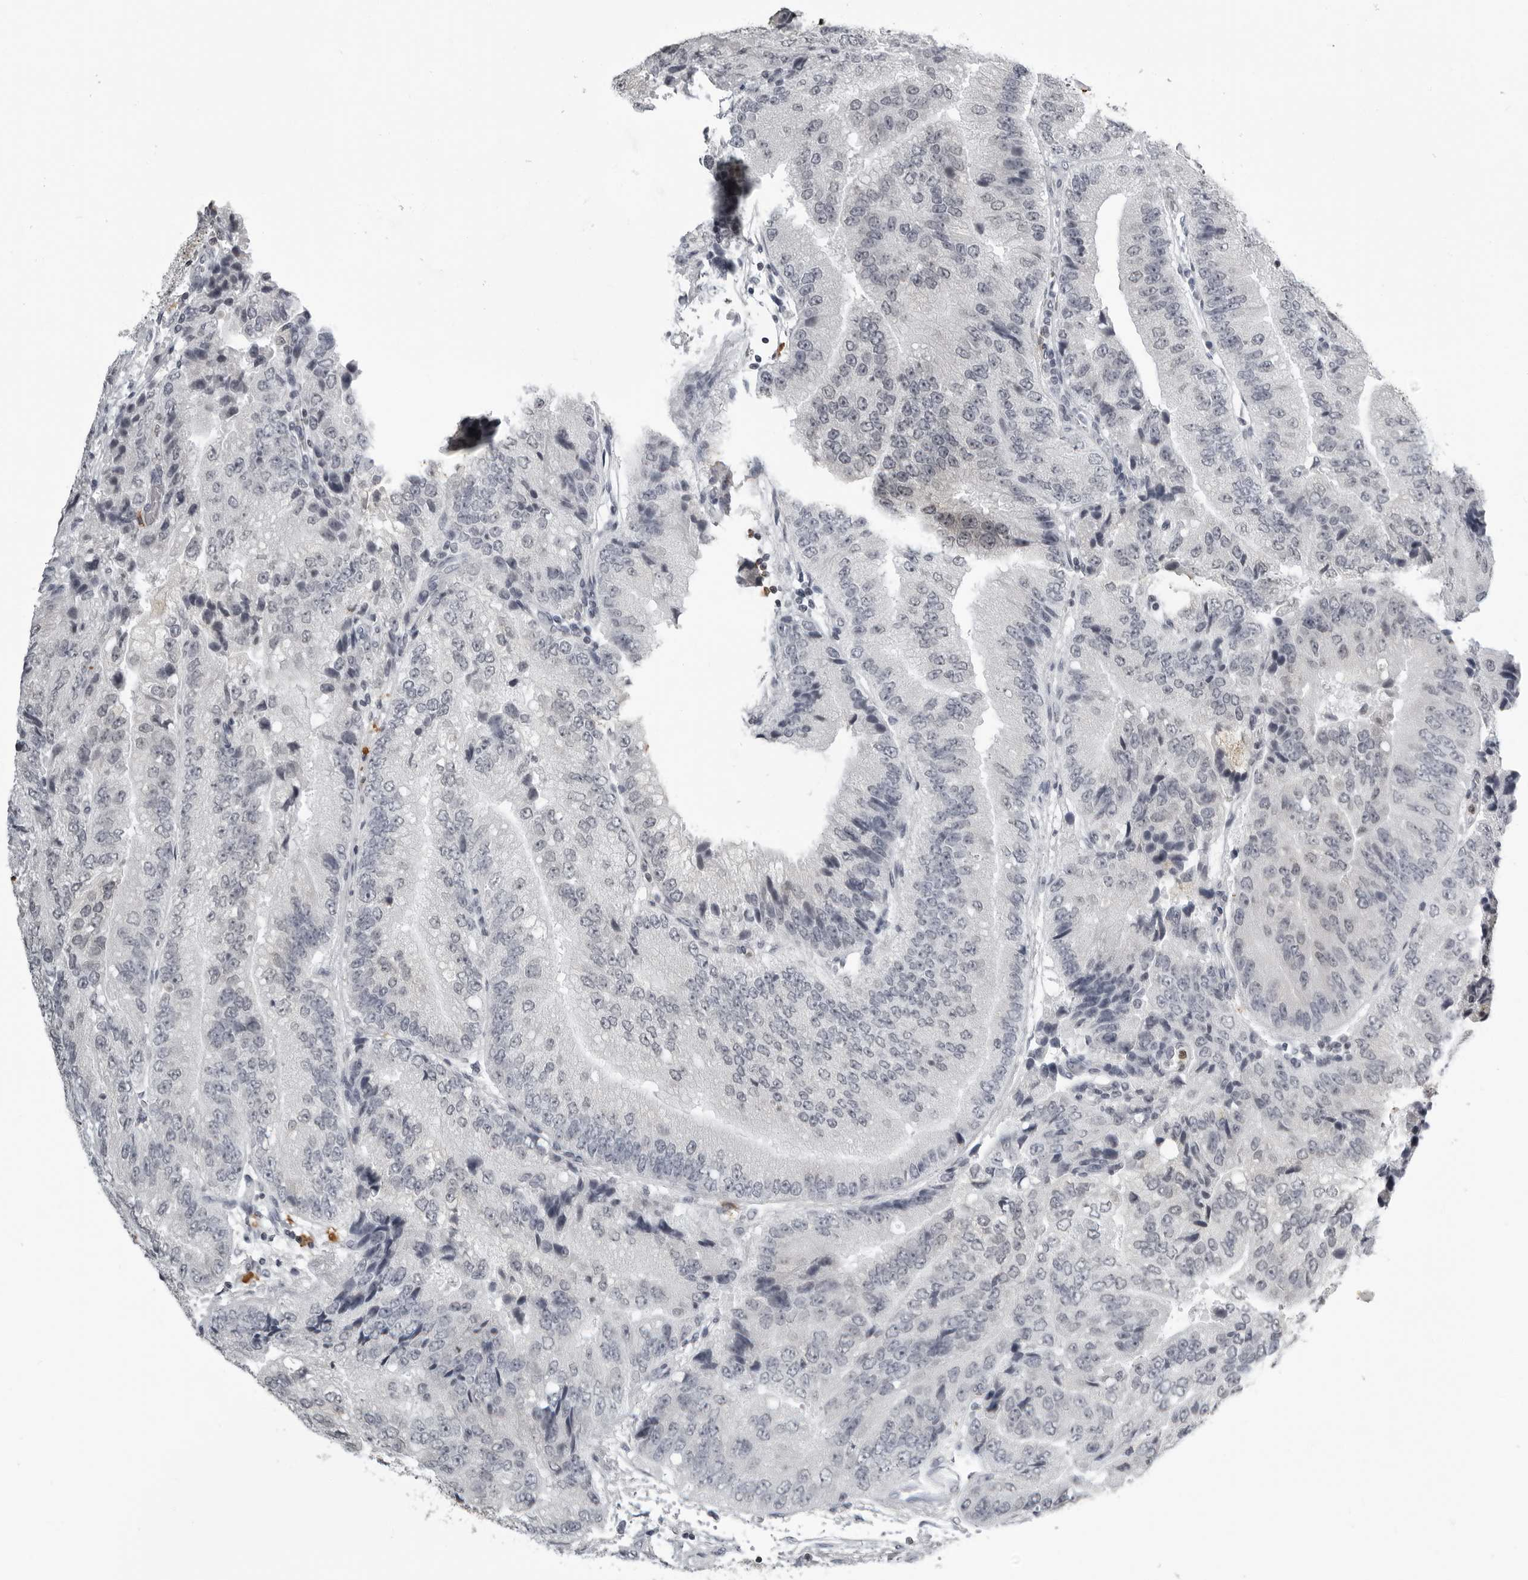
{"staining": {"intensity": "negative", "quantity": "none", "location": "none"}, "tissue": "prostate cancer", "cell_type": "Tumor cells", "image_type": "cancer", "snomed": [{"axis": "morphology", "description": "Adenocarcinoma, High grade"}, {"axis": "topography", "description": "Prostate"}], "caption": "Tumor cells show no significant protein staining in prostate adenocarcinoma (high-grade).", "gene": "RTCA", "patient": {"sex": "male", "age": 70}}